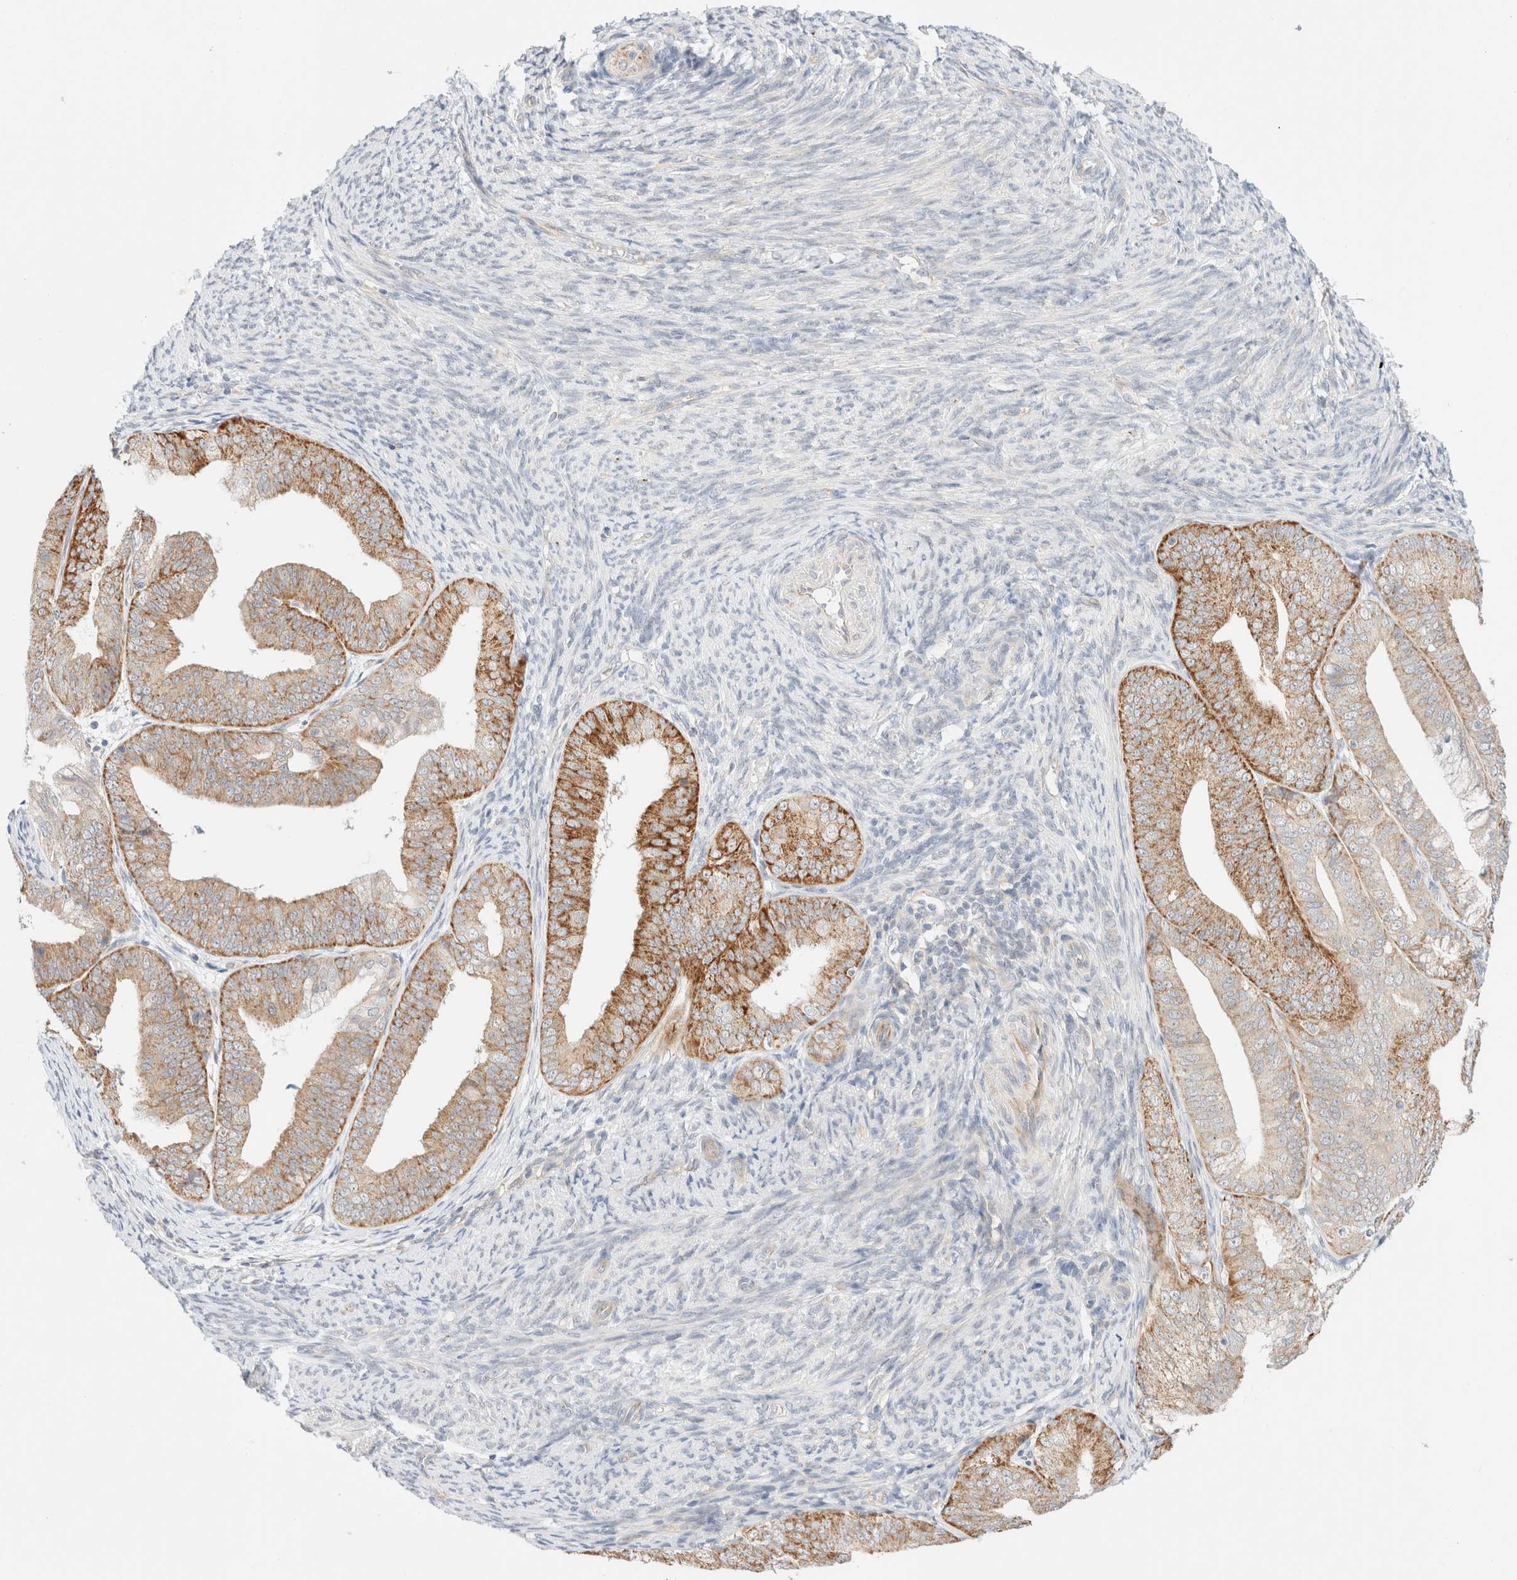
{"staining": {"intensity": "moderate", "quantity": ">75%", "location": "cytoplasmic/membranous"}, "tissue": "endometrial cancer", "cell_type": "Tumor cells", "image_type": "cancer", "snomed": [{"axis": "morphology", "description": "Adenocarcinoma, NOS"}, {"axis": "topography", "description": "Endometrium"}], "caption": "Immunohistochemistry (IHC) image of endometrial adenocarcinoma stained for a protein (brown), which reveals medium levels of moderate cytoplasmic/membranous expression in about >75% of tumor cells.", "gene": "UNC13B", "patient": {"sex": "female", "age": 63}}